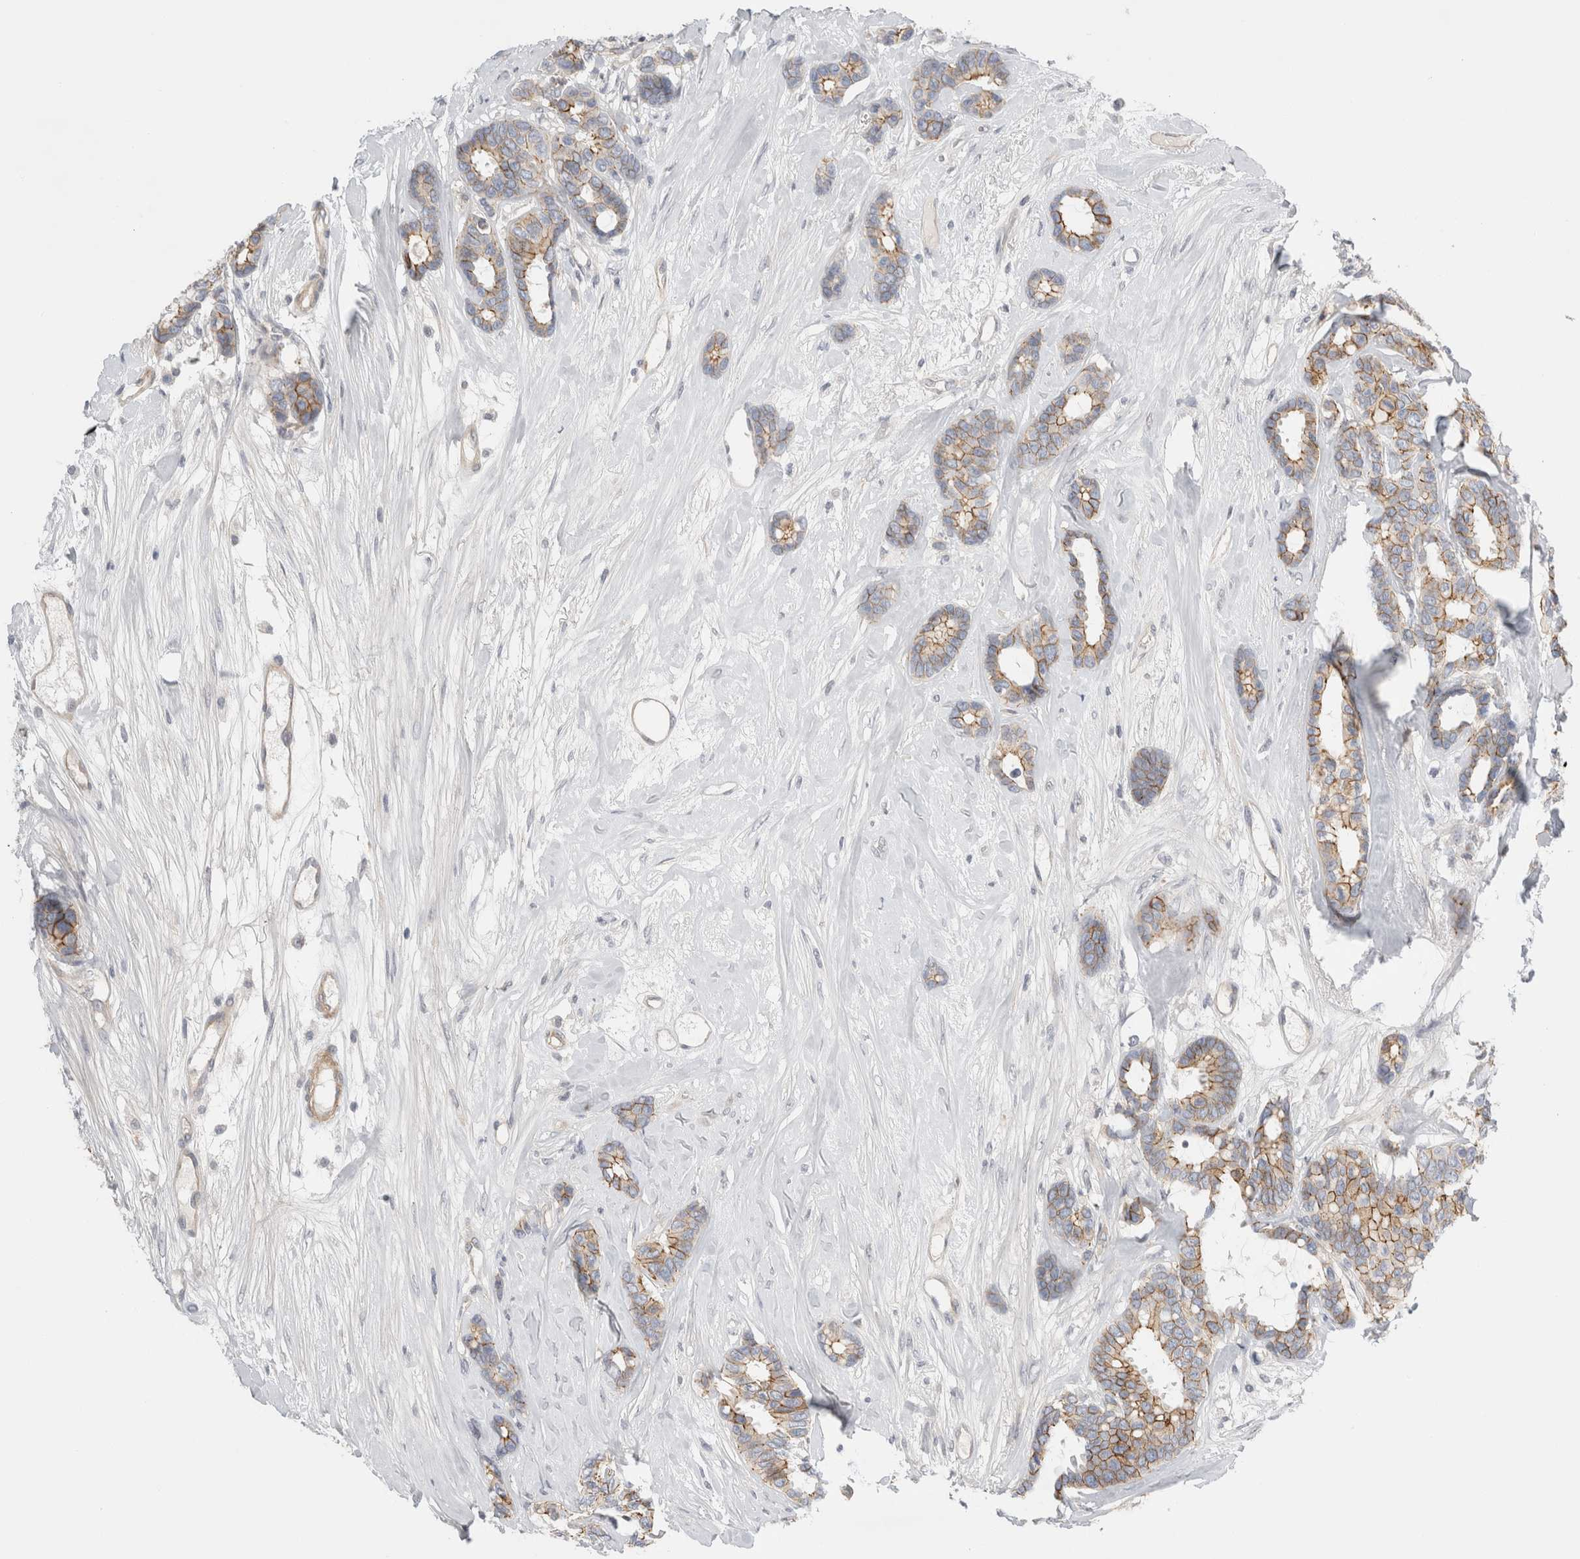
{"staining": {"intensity": "moderate", "quantity": "25%-75%", "location": "cytoplasmic/membranous"}, "tissue": "breast cancer", "cell_type": "Tumor cells", "image_type": "cancer", "snomed": [{"axis": "morphology", "description": "Duct carcinoma"}, {"axis": "topography", "description": "Breast"}], "caption": "This is a histology image of immunohistochemistry staining of invasive ductal carcinoma (breast), which shows moderate expression in the cytoplasmic/membranous of tumor cells.", "gene": "VANGL1", "patient": {"sex": "female", "age": 87}}